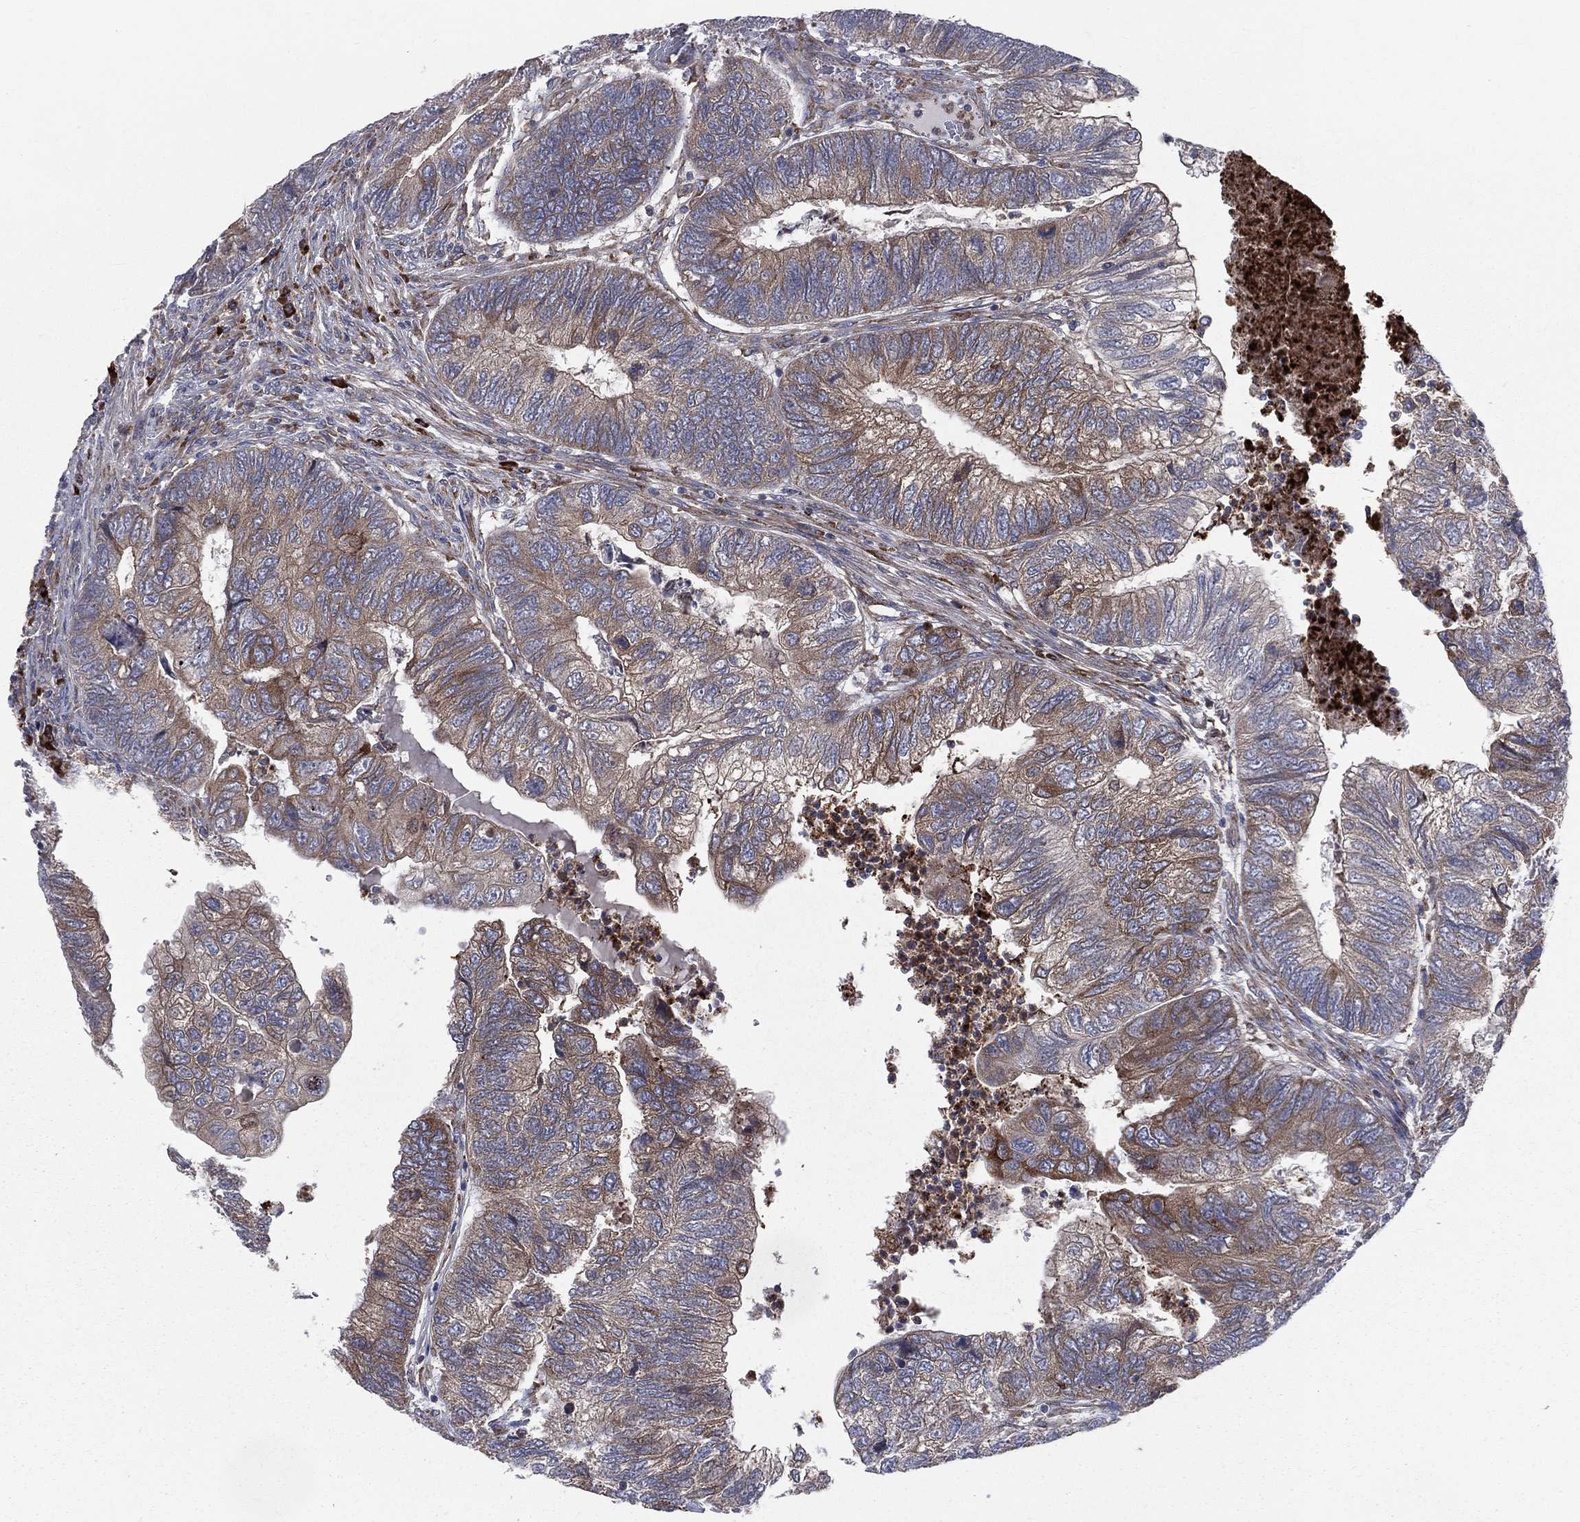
{"staining": {"intensity": "moderate", "quantity": ">75%", "location": "cytoplasmic/membranous"}, "tissue": "colorectal cancer", "cell_type": "Tumor cells", "image_type": "cancer", "snomed": [{"axis": "morphology", "description": "Adenocarcinoma, NOS"}, {"axis": "topography", "description": "Colon"}], "caption": "Colorectal adenocarcinoma stained with DAB (3,3'-diaminobenzidine) immunohistochemistry exhibits medium levels of moderate cytoplasmic/membranous positivity in approximately >75% of tumor cells.", "gene": "CCDC159", "patient": {"sex": "female", "age": 67}}